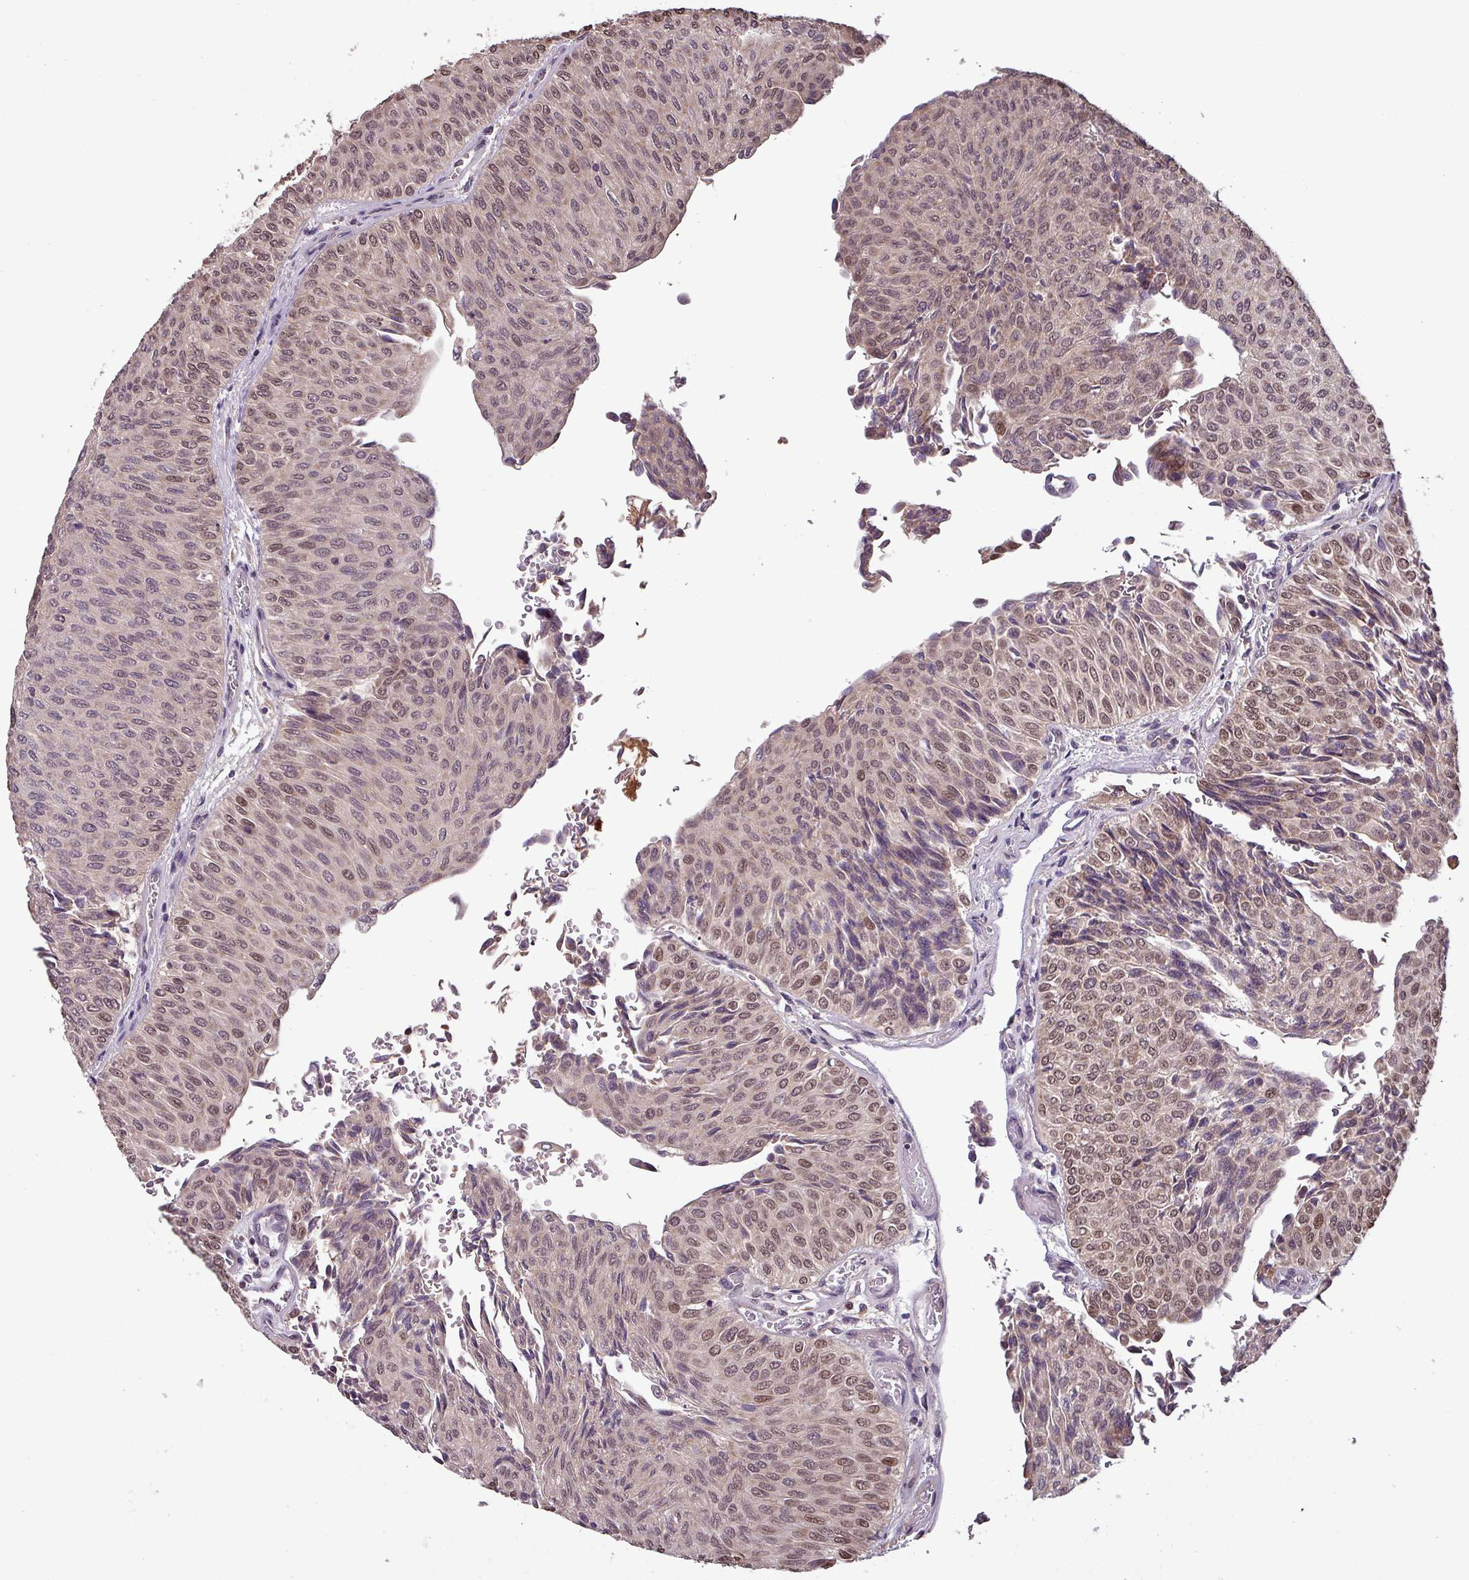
{"staining": {"intensity": "moderate", "quantity": "25%-75%", "location": "nuclear"}, "tissue": "urothelial cancer", "cell_type": "Tumor cells", "image_type": "cancer", "snomed": [{"axis": "morphology", "description": "Urothelial carcinoma, Low grade"}, {"axis": "topography", "description": "Urinary bladder"}], "caption": "Protein staining of urothelial cancer tissue reveals moderate nuclear positivity in approximately 25%-75% of tumor cells. (DAB (3,3'-diaminobenzidine) IHC with brightfield microscopy, high magnification).", "gene": "NOB1", "patient": {"sex": "male", "age": 78}}